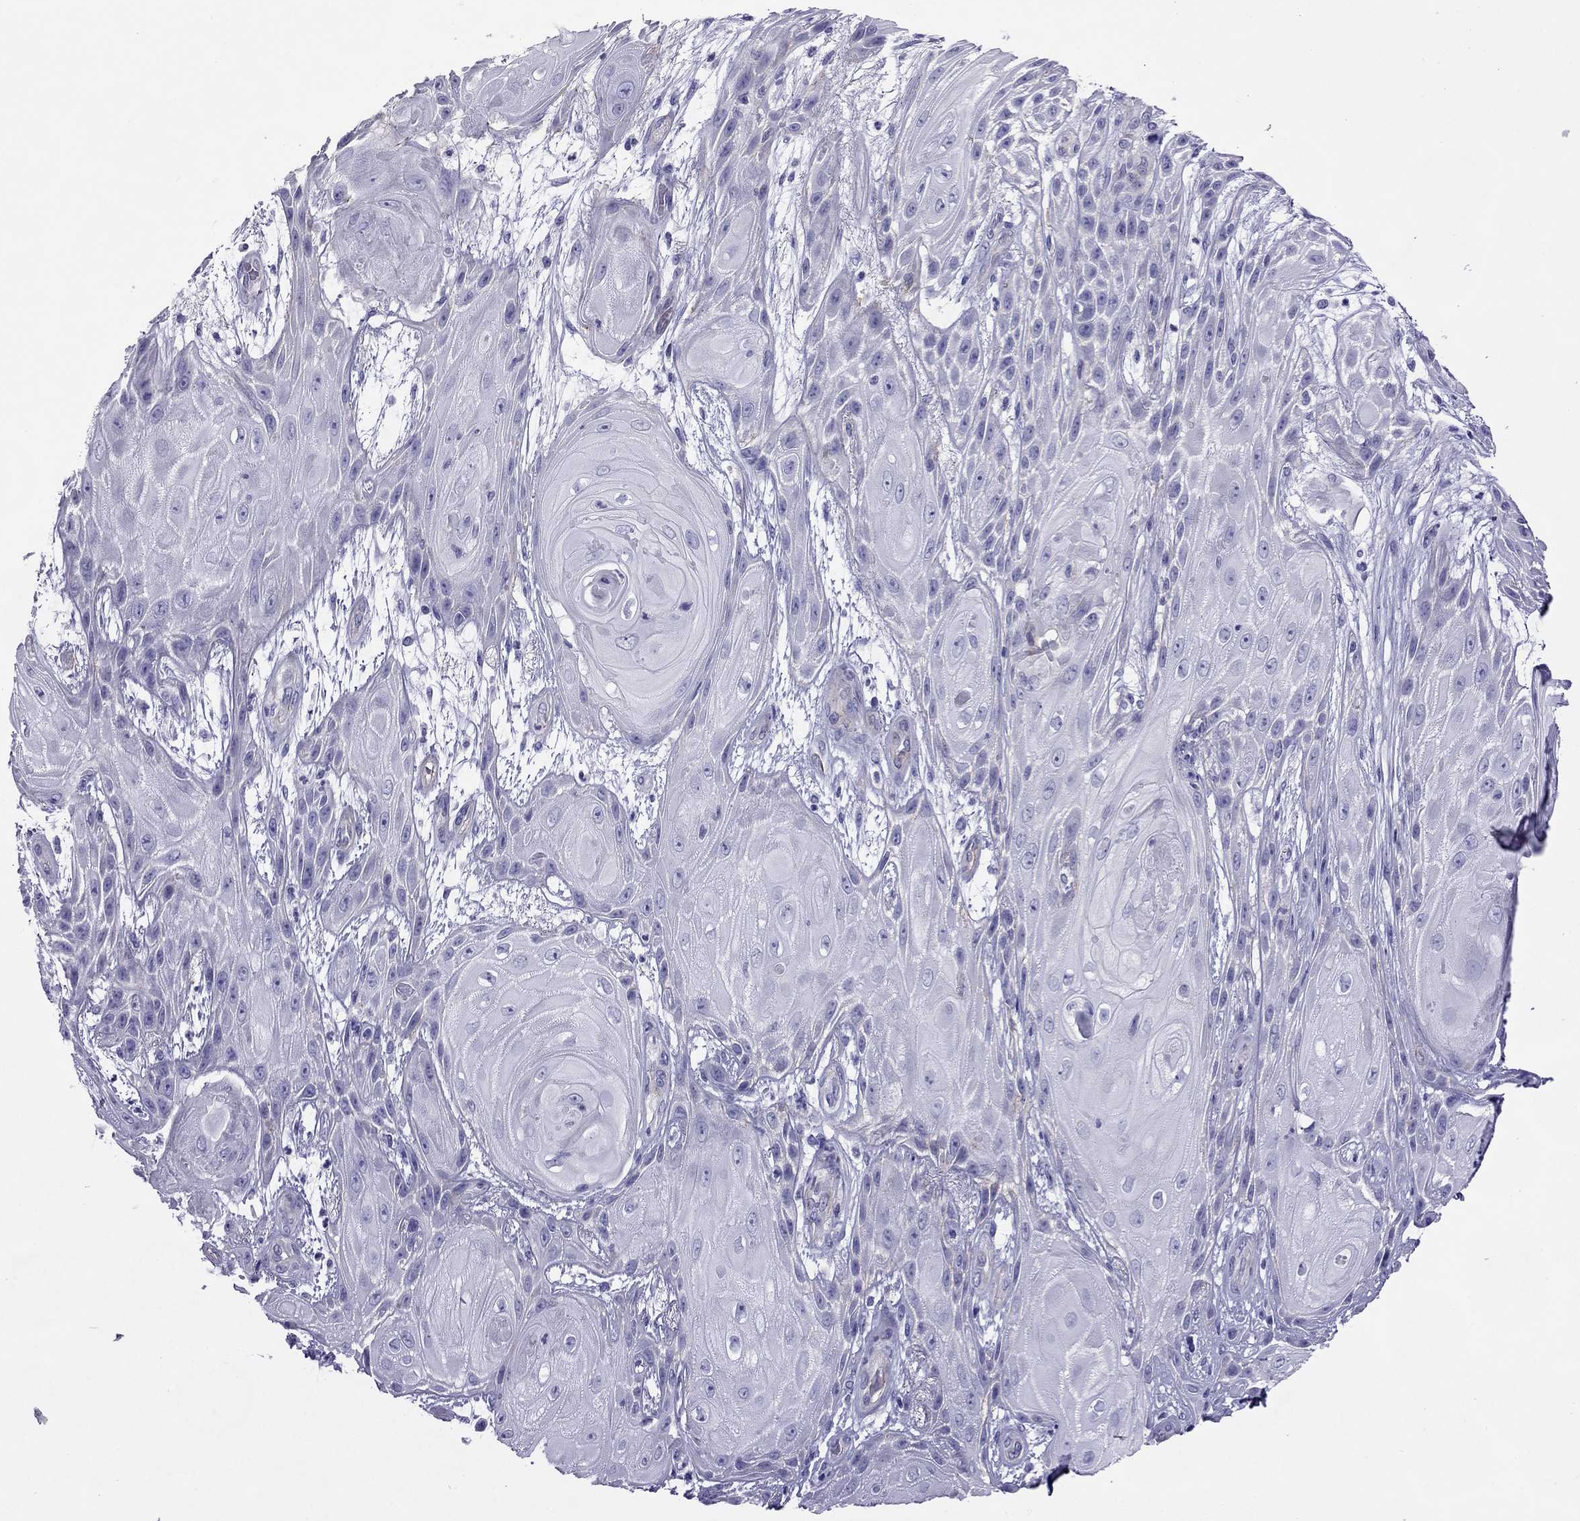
{"staining": {"intensity": "negative", "quantity": "none", "location": "none"}, "tissue": "skin cancer", "cell_type": "Tumor cells", "image_type": "cancer", "snomed": [{"axis": "morphology", "description": "Squamous cell carcinoma, NOS"}, {"axis": "topography", "description": "Skin"}], "caption": "Skin squamous cell carcinoma was stained to show a protein in brown. There is no significant staining in tumor cells.", "gene": "MYL11", "patient": {"sex": "male", "age": 62}}